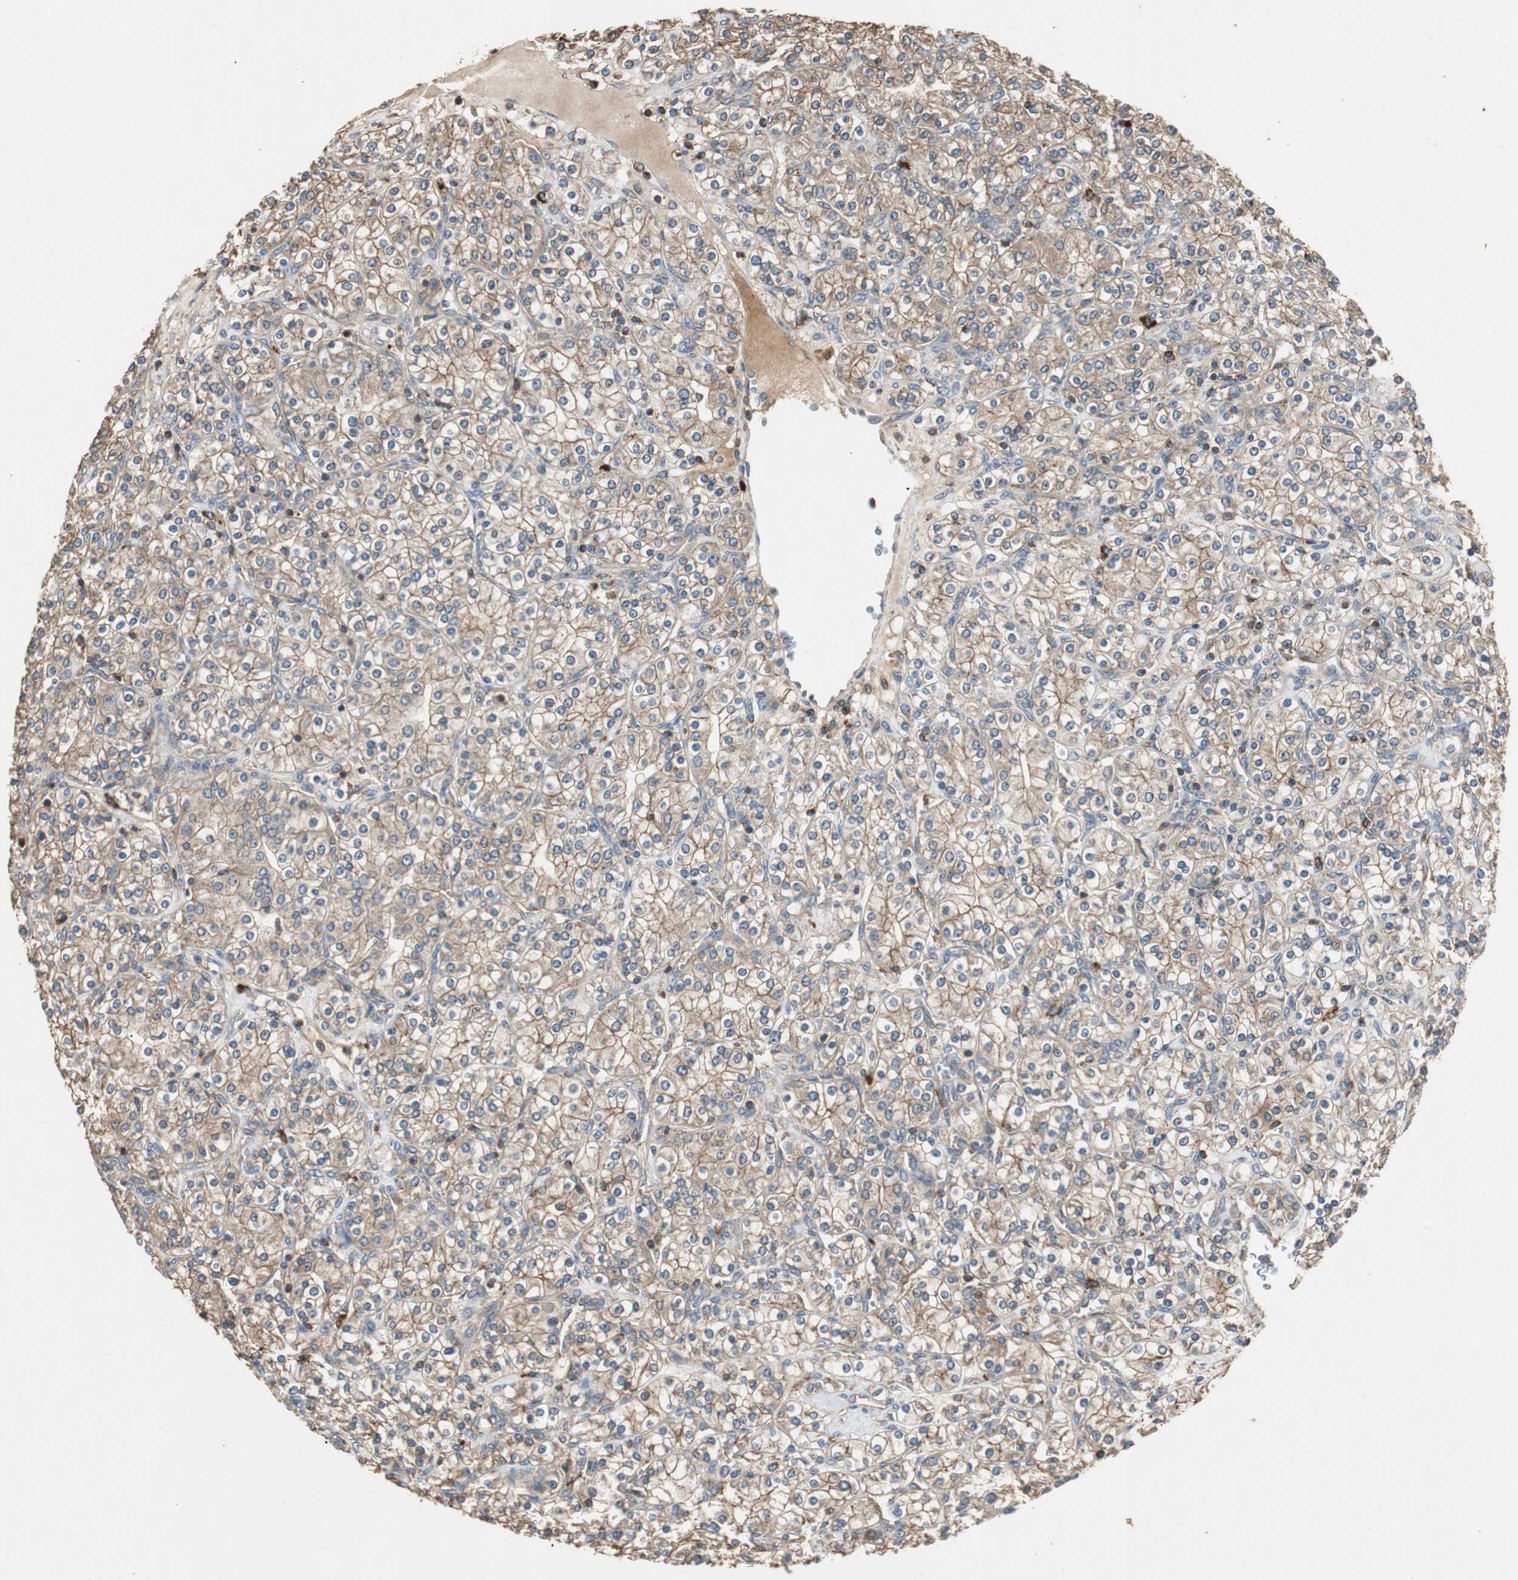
{"staining": {"intensity": "moderate", "quantity": ">75%", "location": "cytoplasmic/membranous"}, "tissue": "renal cancer", "cell_type": "Tumor cells", "image_type": "cancer", "snomed": [{"axis": "morphology", "description": "Adenocarcinoma, NOS"}, {"axis": "topography", "description": "Kidney"}], "caption": "There is medium levels of moderate cytoplasmic/membranous positivity in tumor cells of renal cancer, as demonstrated by immunohistochemical staining (brown color).", "gene": "TNFRSF14", "patient": {"sex": "male", "age": 77}}